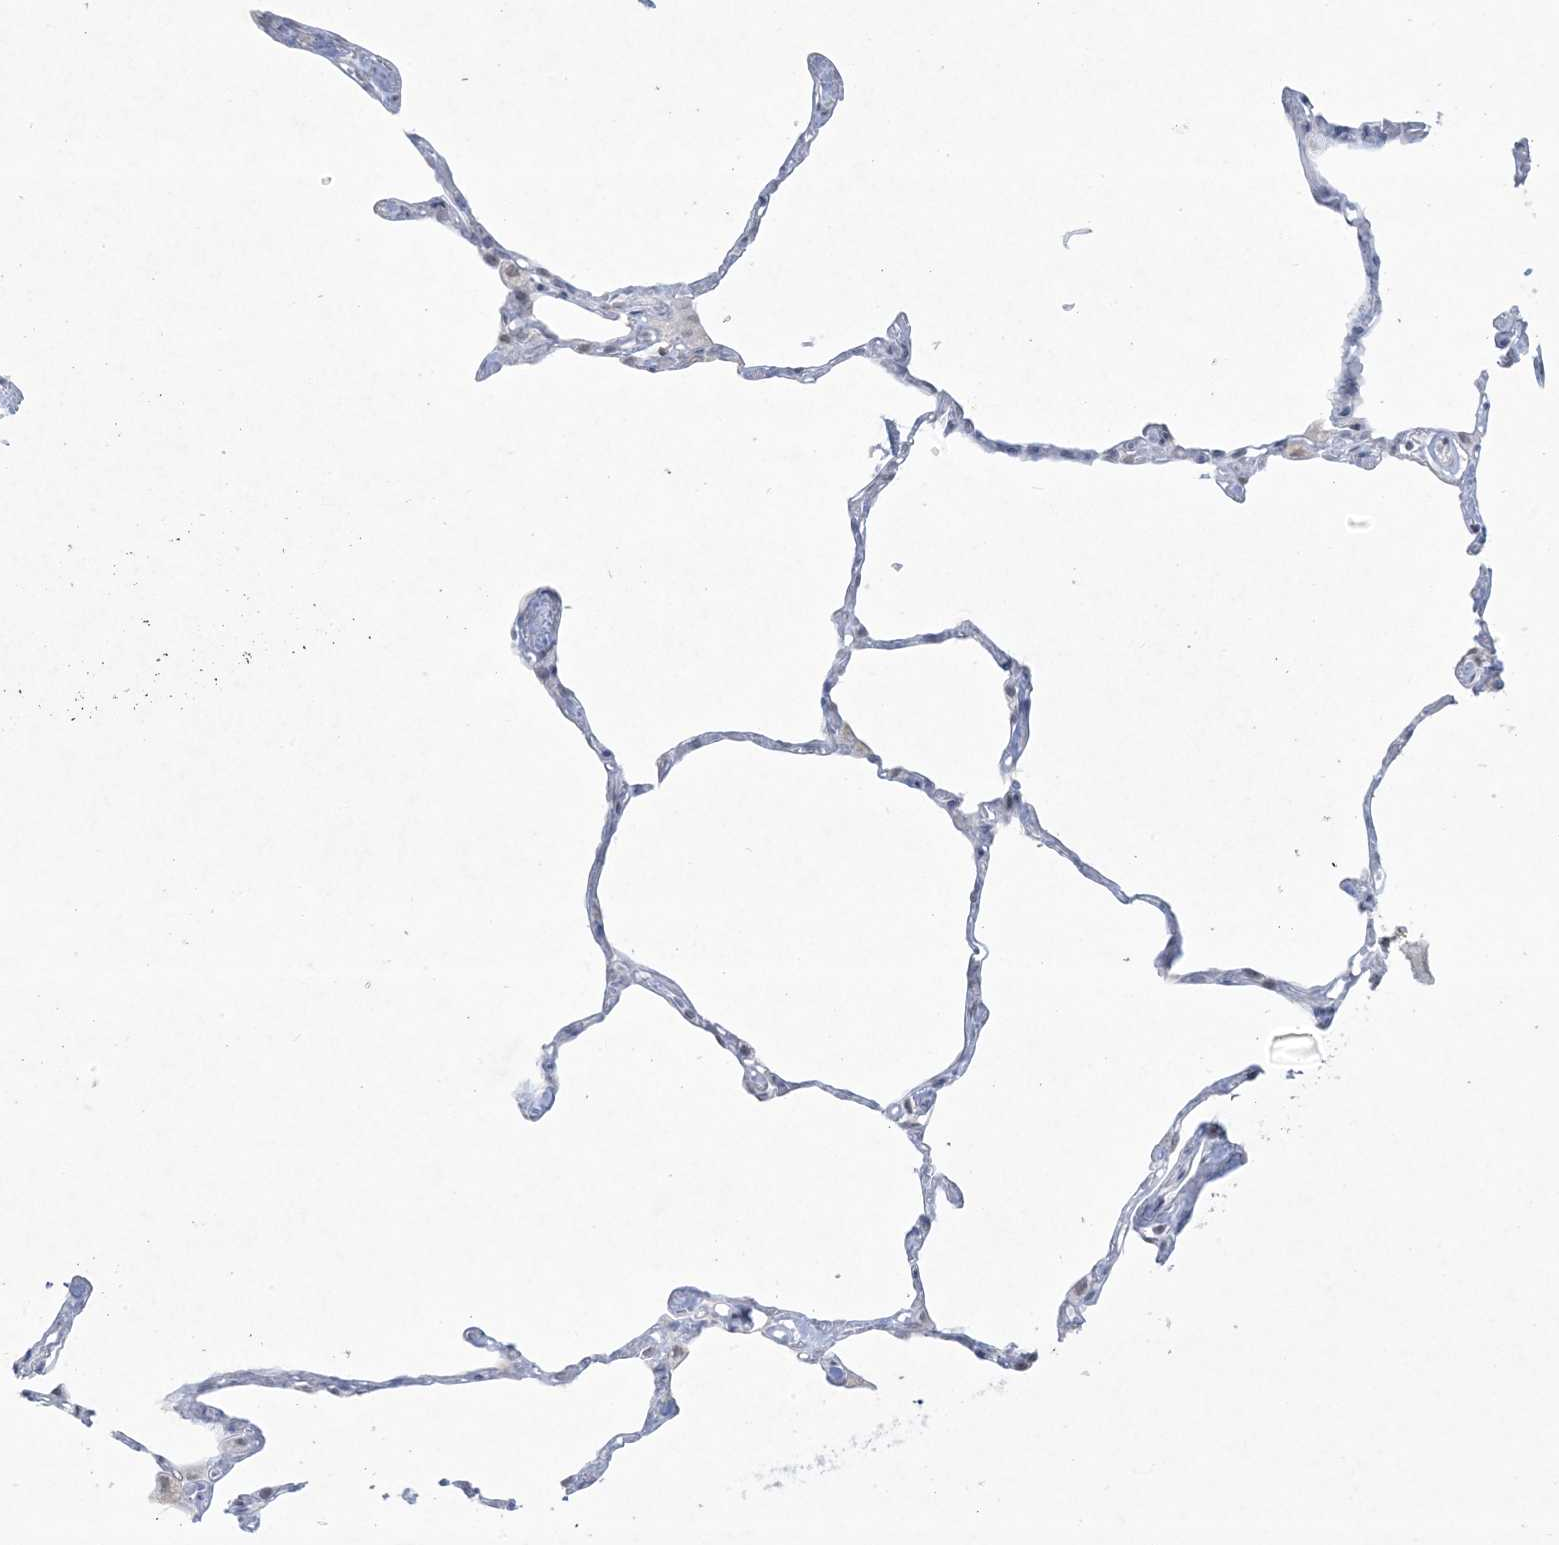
{"staining": {"intensity": "negative", "quantity": "none", "location": "none"}, "tissue": "lung", "cell_type": "Alveolar cells", "image_type": "normal", "snomed": [{"axis": "morphology", "description": "Normal tissue, NOS"}, {"axis": "topography", "description": "Lung"}], "caption": "Immunohistochemistry micrograph of normal lung: human lung stained with DAB (3,3'-diaminobenzidine) displays no significant protein positivity in alveolar cells.", "gene": "HOMEZ", "patient": {"sex": "male", "age": 65}}